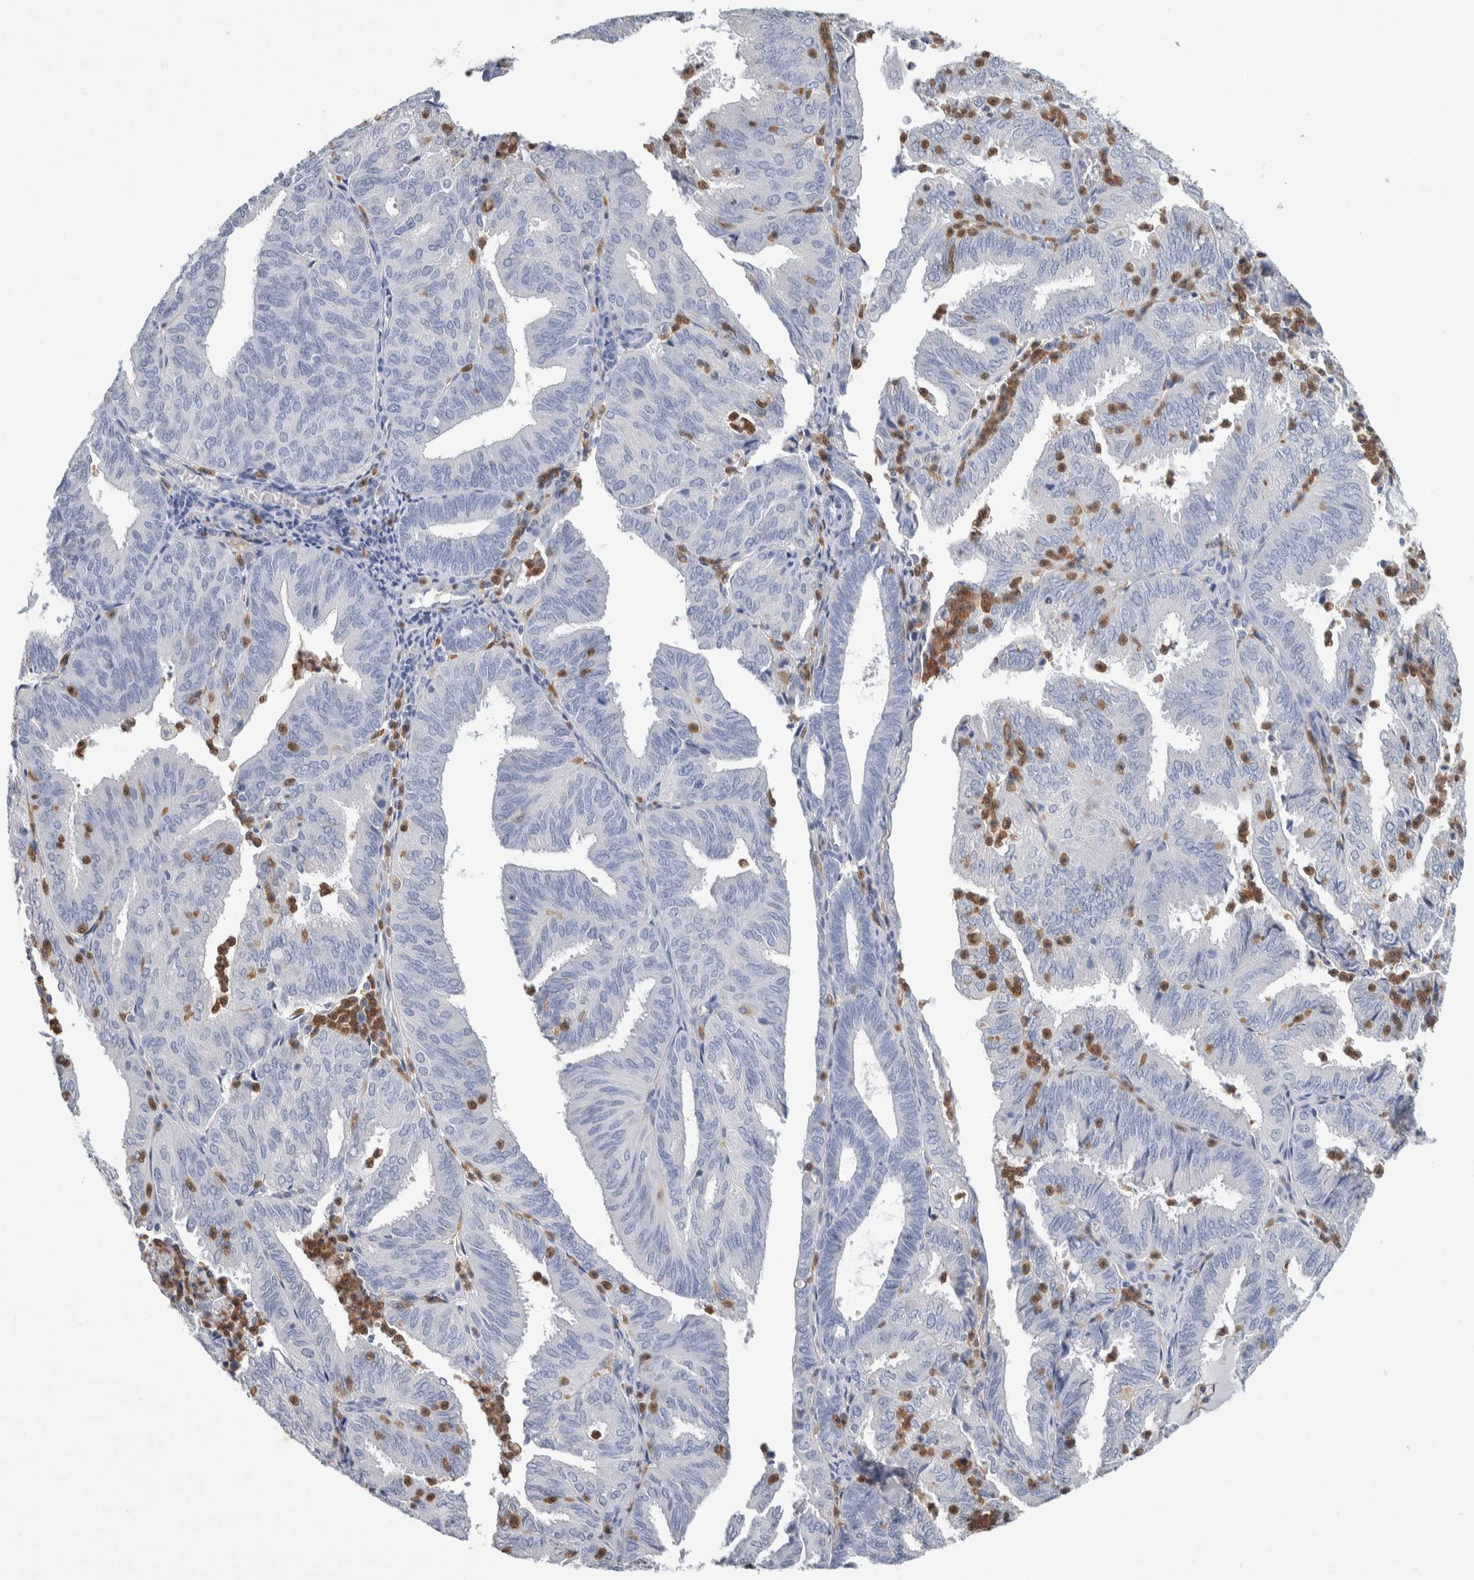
{"staining": {"intensity": "negative", "quantity": "none", "location": "none"}, "tissue": "endometrial cancer", "cell_type": "Tumor cells", "image_type": "cancer", "snomed": [{"axis": "morphology", "description": "Adenocarcinoma, NOS"}, {"axis": "topography", "description": "Uterus"}], "caption": "DAB immunohistochemical staining of human endometrial cancer (adenocarcinoma) reveals no significant staining in tumor cells. (Stains: DAB IHC with hematoxylin counter stain, Microscopy: brightfield microscopy at high magnification).", "gene": "NCF2", "patient": {"sex": "female", "age": 60}}